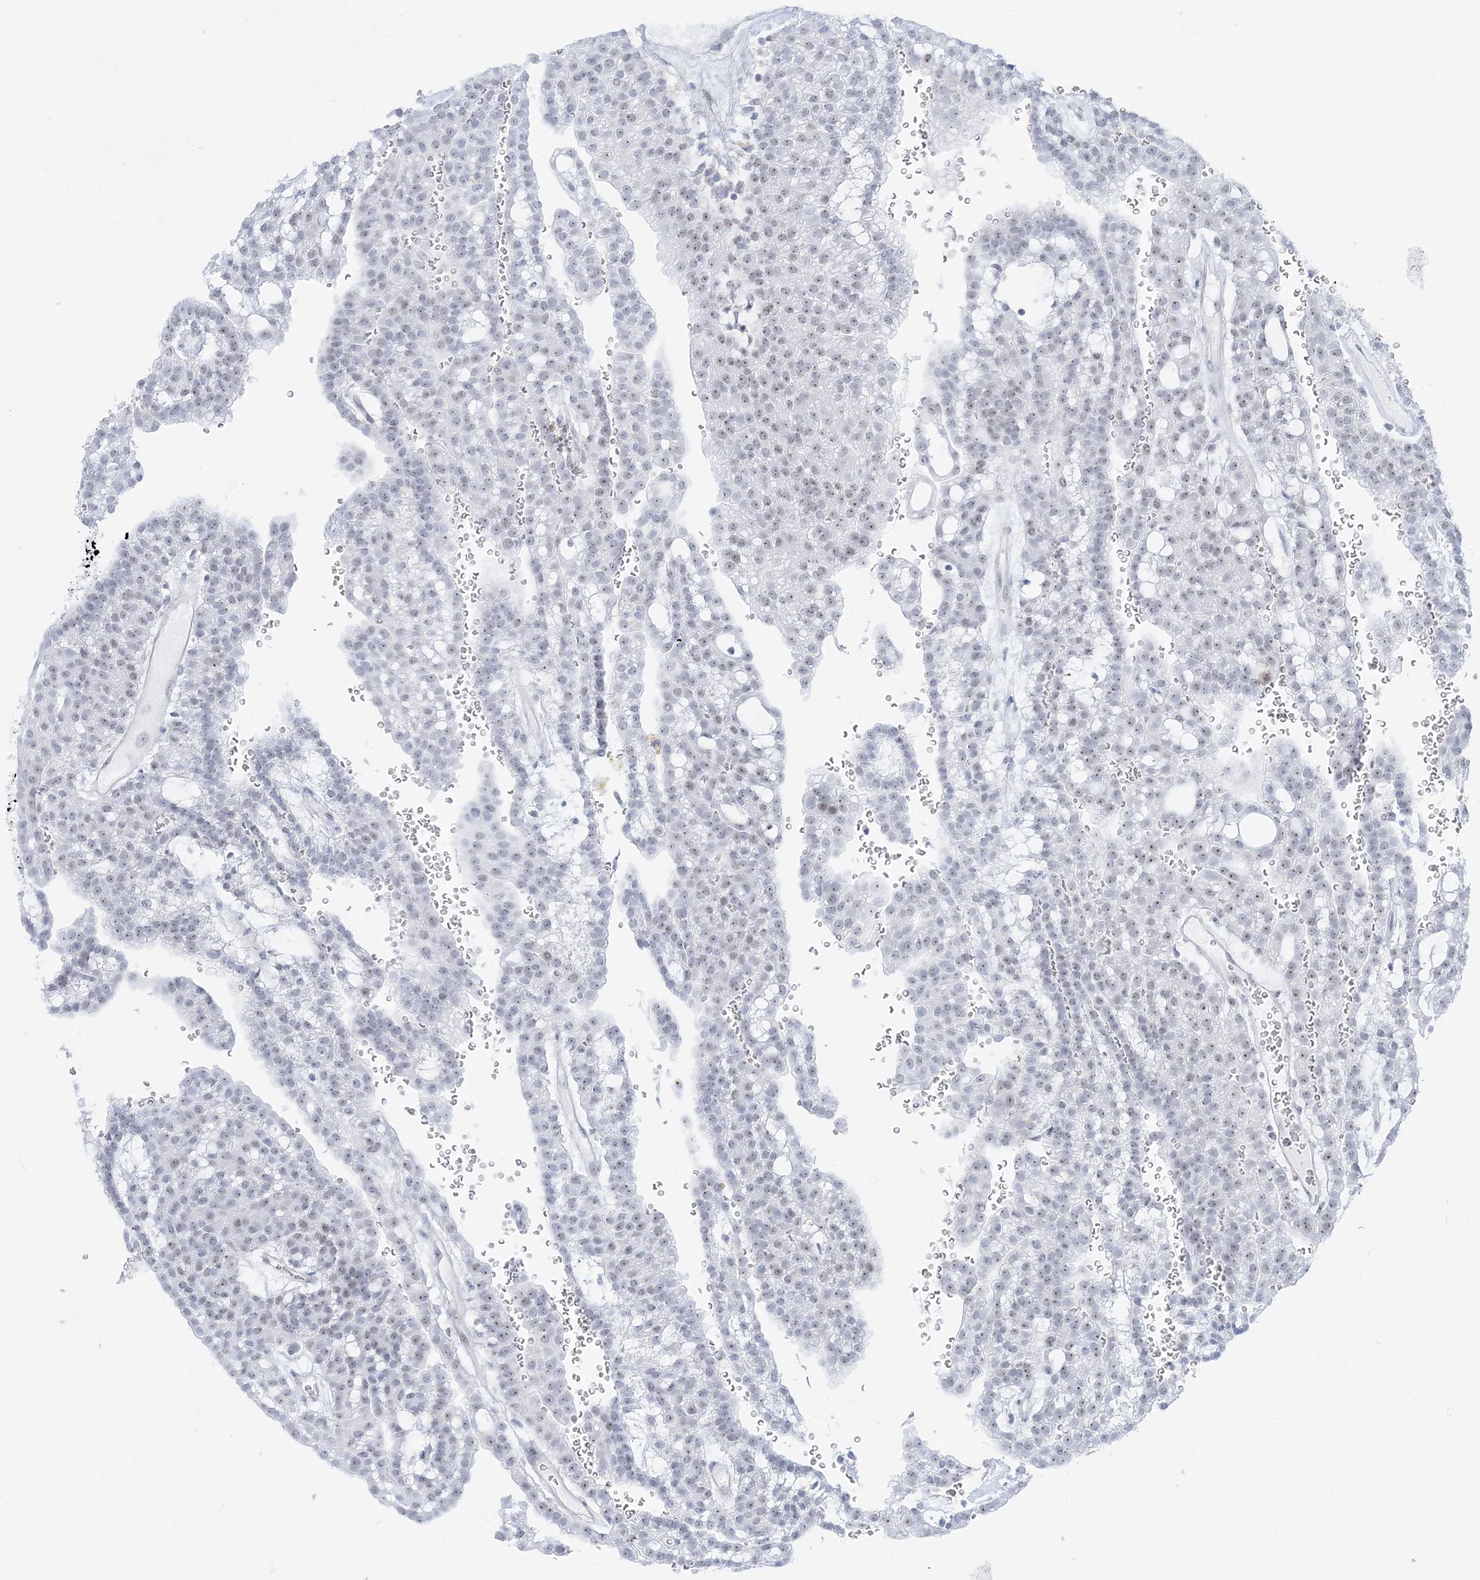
{"staining": {"intensity": "weak", "quantity": "25%-75%", "location": "nuclear"}, "tissue": "renal cancer", "cell_type": "Tumor cells", "image_type": "cancer", "snomed": [{"axis": "morphology", "description": "Adenocarcinoma, NOS"}, {"axis": "topography", "description": "Kidney"}], "caption": "Immunohistochemistry (IHC) image of neoplastic tissue: human renal cancer stained using immunohistochemistry shows low levels of weak protein expression localized specifically in the nuclear of tumor cells, appearing as a nuclear brown color.", "gene": "DDX21", "patient": {"sex": "male", "age": 63}}